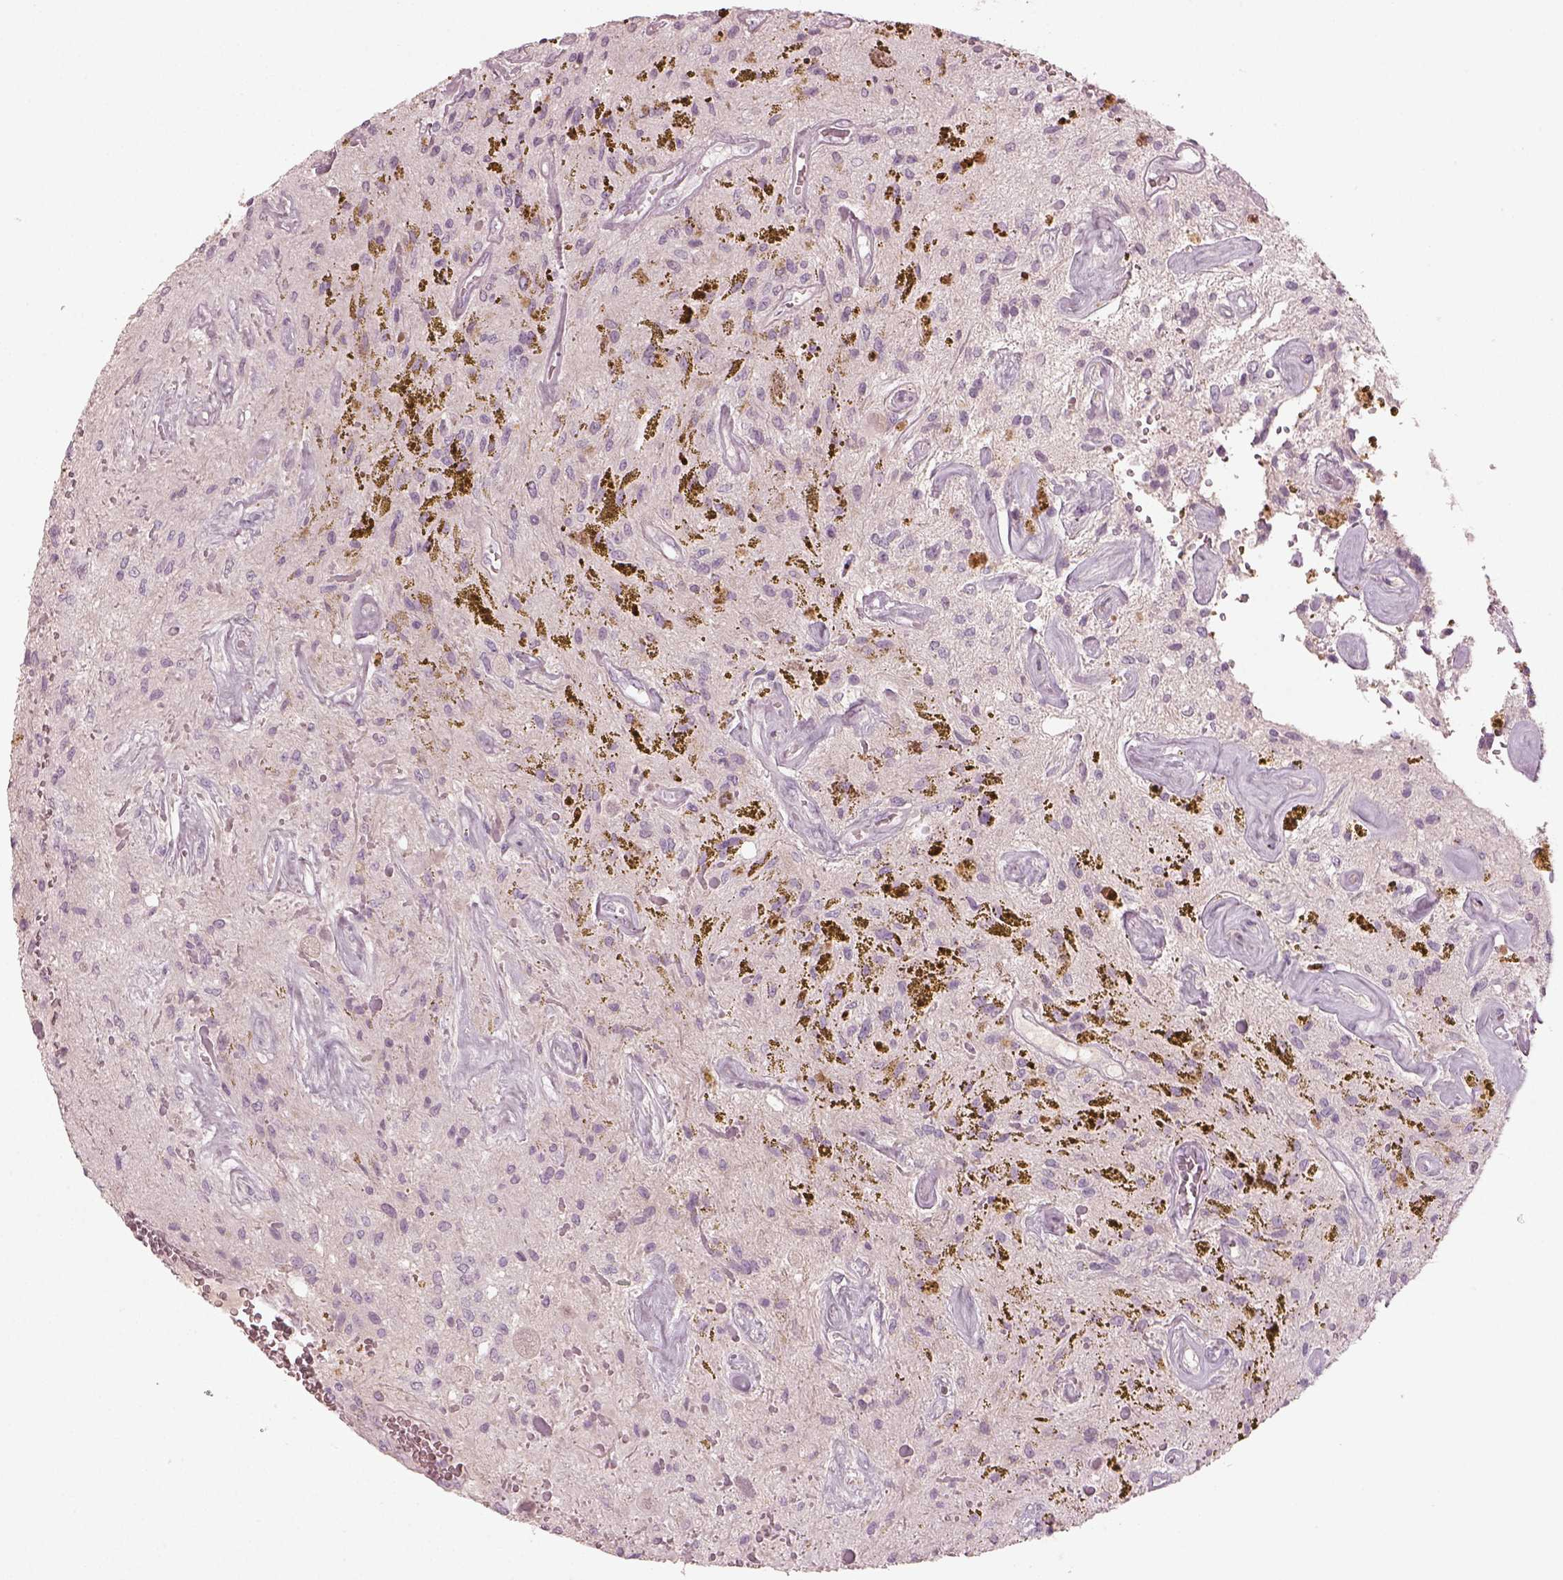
{"staining": {"intensity": "negative", "quantity": "none", "location": "none"}, "tissue": "glioma", "cell_type": "Tumor cells", "image_type": "cancer", "snomed": [{"axis": "morphology", "description": "Glioma, malignant, Low grade"}, {"axis": "topography", "description": "Cerebellum"}], "caption": "A photomicrograph of human low-grade glioma (malignant) is negative for staining in tumor cells. (Immunohistochemistry, brightfield microscopy, high magnification).", "gene": "SPATA6L", "patient": {"sex": "female", "age": 14}}